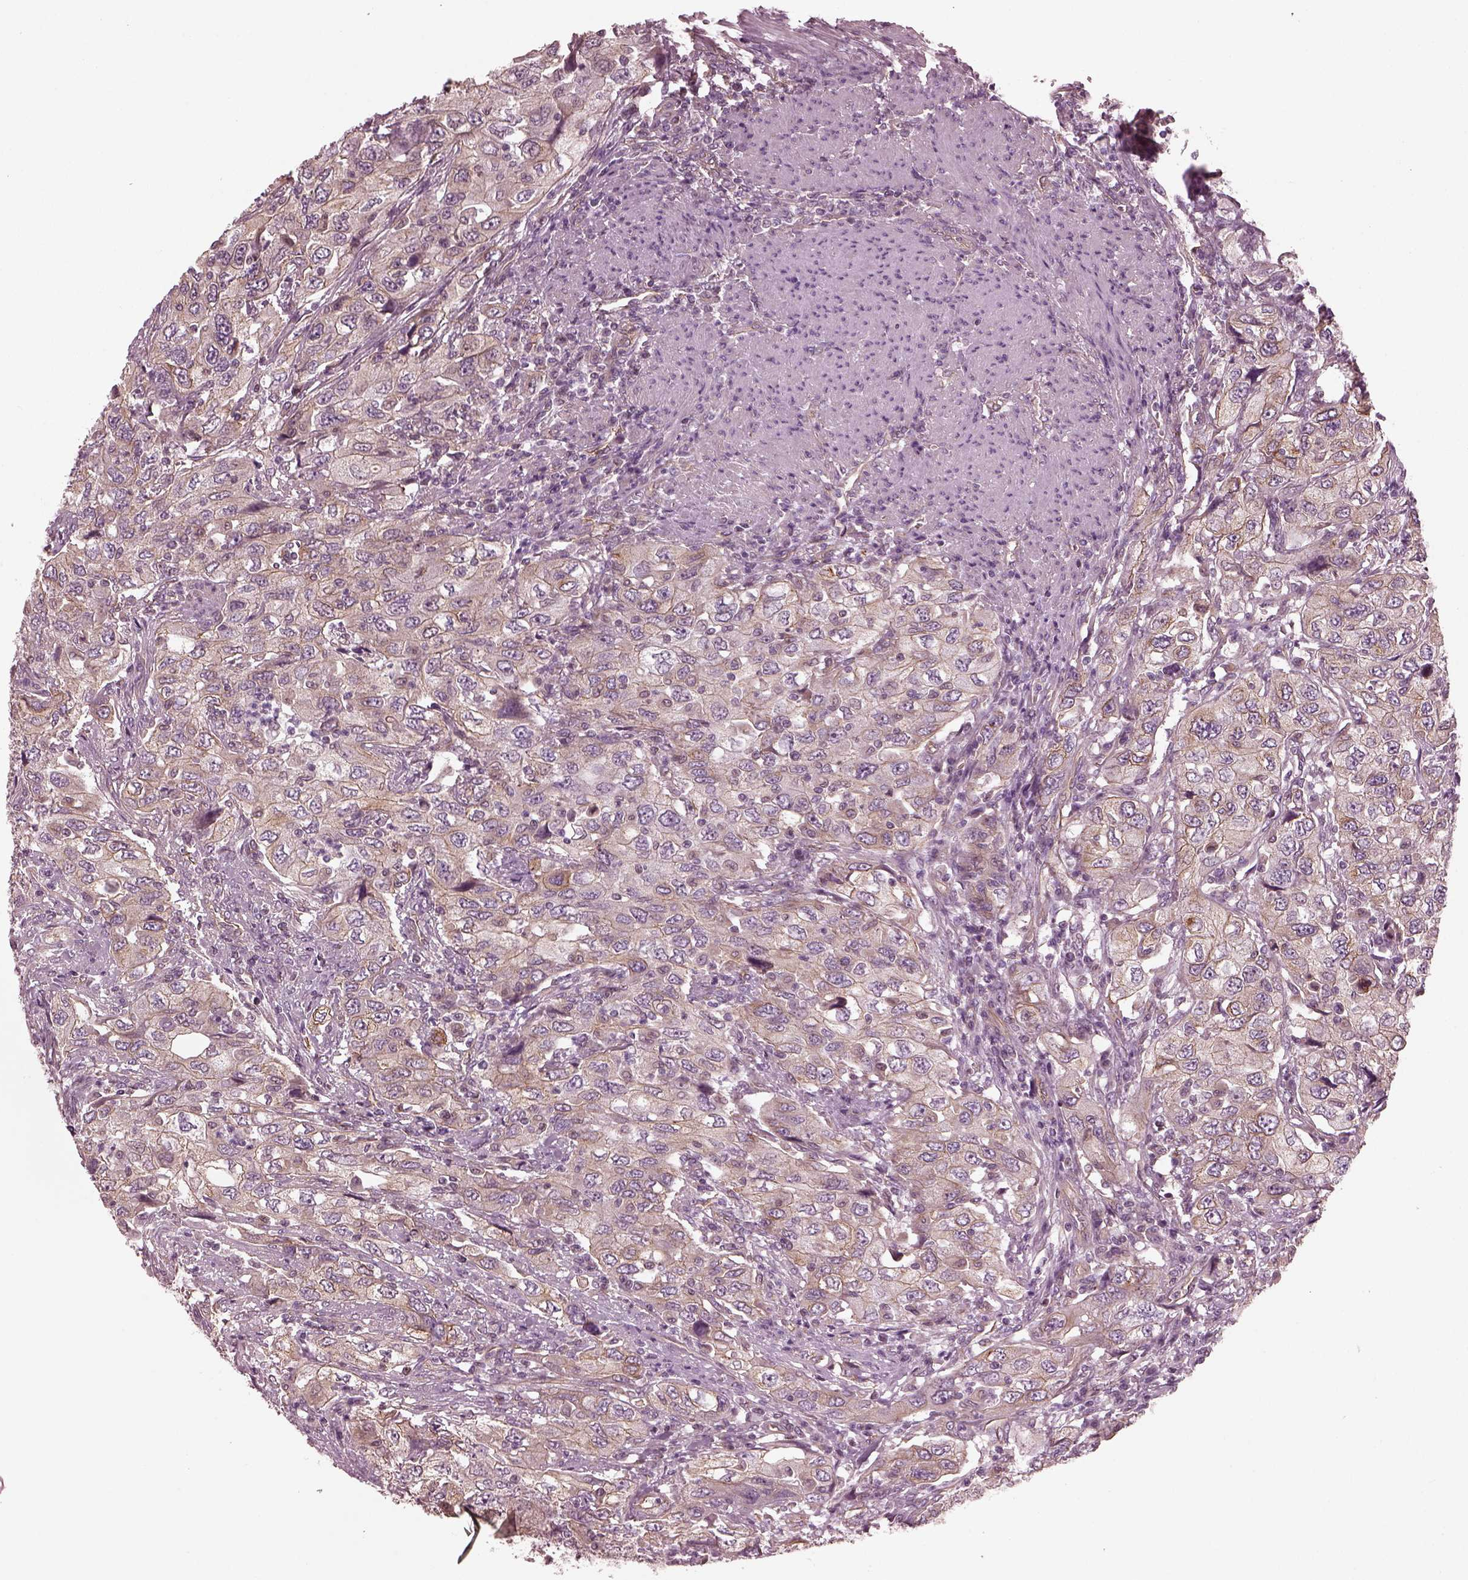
{"staining": {"intensity": "weak", "quantity": ">75%", "location": "cytoplasmic/membranous"}, "tissue": "urothelial cancer", "cell_type": "Tumor cells", "image_type": "cancer", "snomed": [{"axis": "morphology", "description": "Urothelial carcinoma, High grade"}, {"axis": "topography", "description": "Urinary bladder"}], "caption": "About >75% of tumor cells in human urothelial cancer exhibit weak cytoplasmic/membranous protein positivity as visualized by brown immunohistochemical staining.", "gene": "ODAD1", "patient": {"sex": "male", "age": 76}}